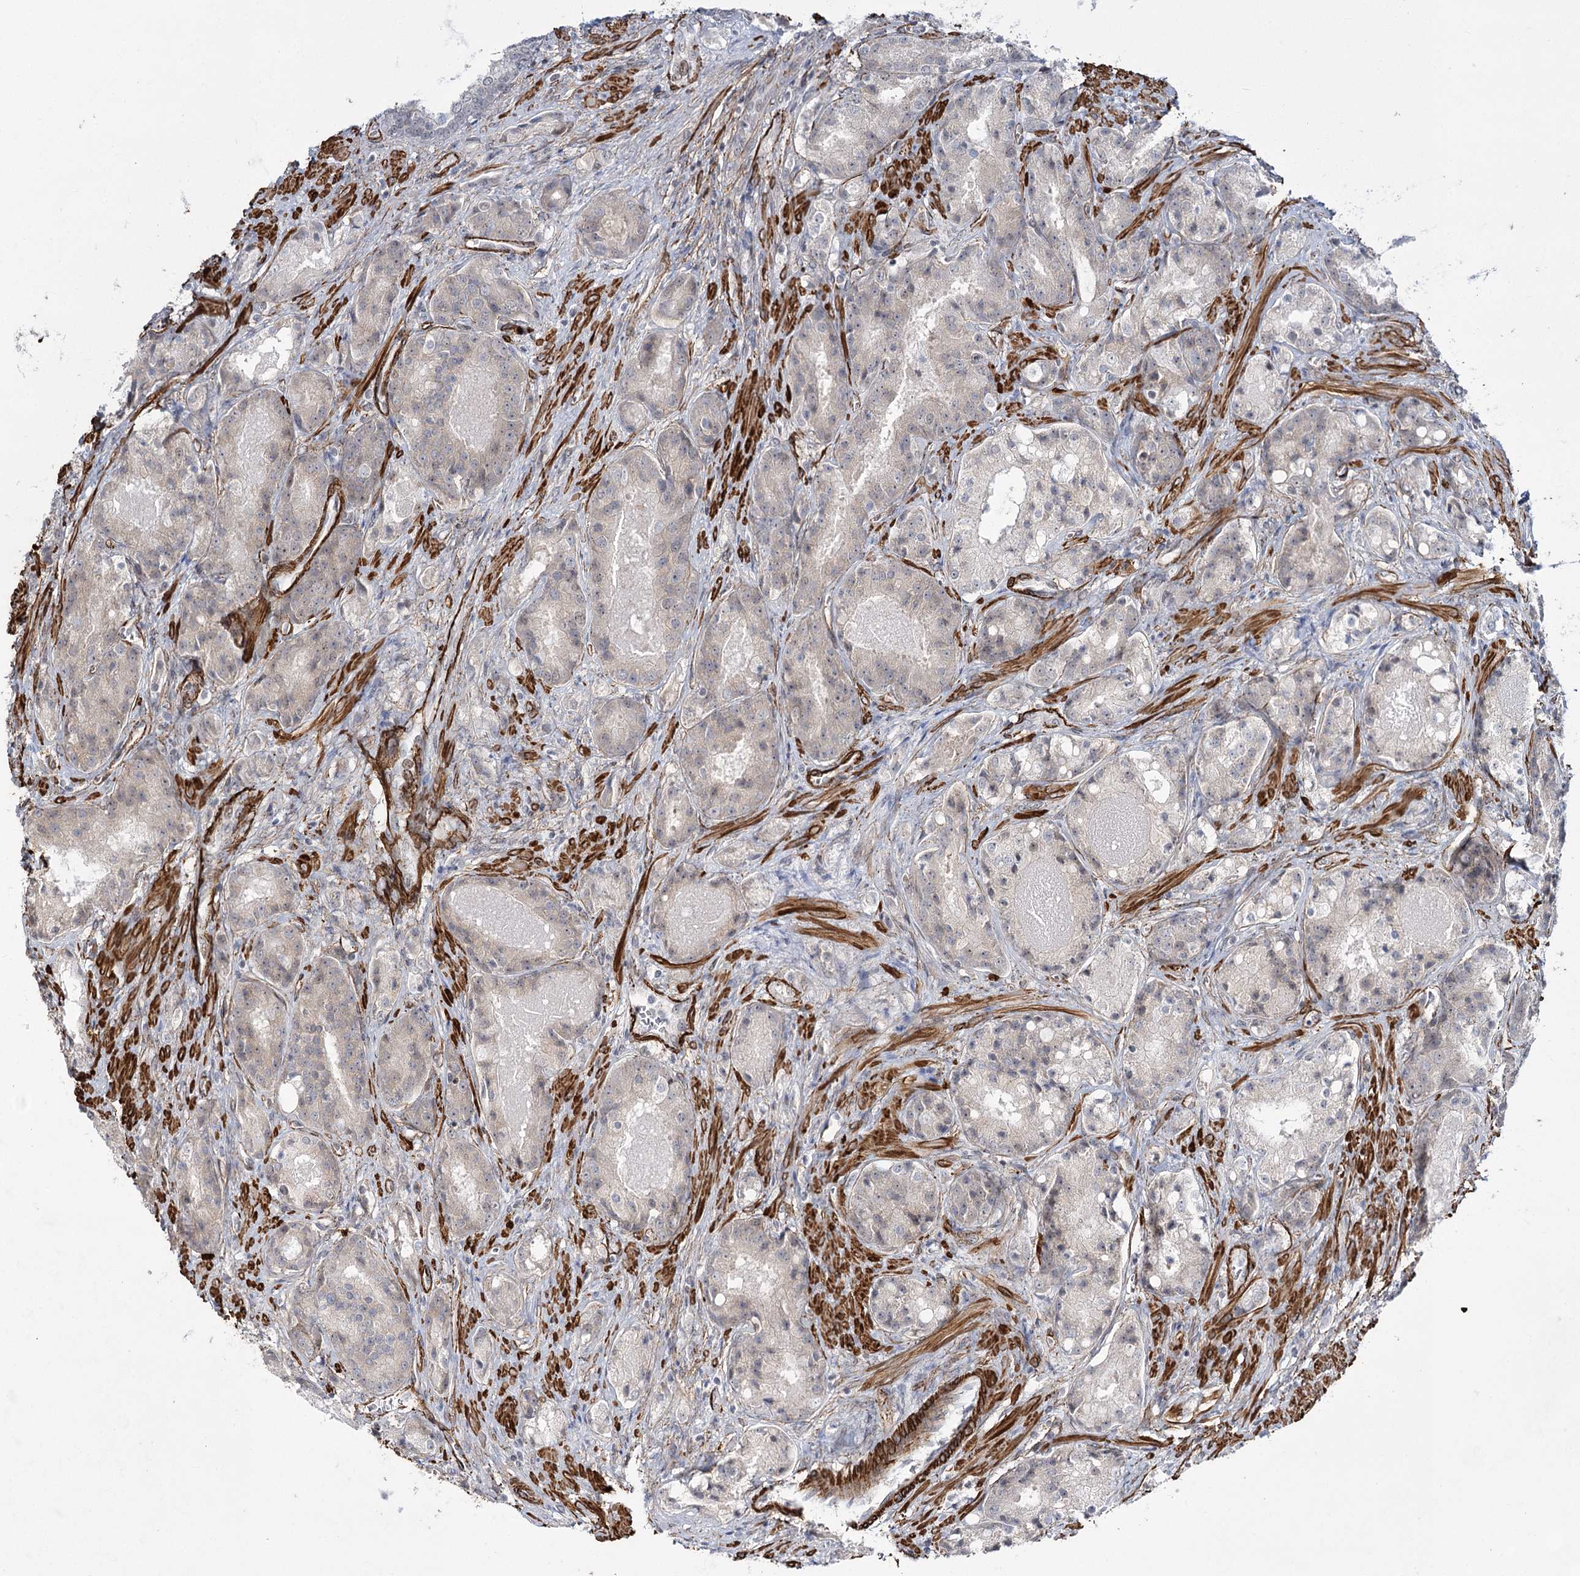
{"staining": {"intensity": "weak", "quantity": "<25%", "location": "cytoplasmic/membranous"}, "tissue": "prostate cancer", "cell_type": "Tumor cells", "image_type": "cancer", "snomed": [{"axis": "morphology", "description": "Adenocarcinoma, High grade"}, {"axis": "topography", "description": "Prostate"}], "caption": "The micrograph reveals no significant staining in tumor cells of prostate cancer.", "gene": "CWF19L1", "patient": {"sex": "male", "age": 60}}